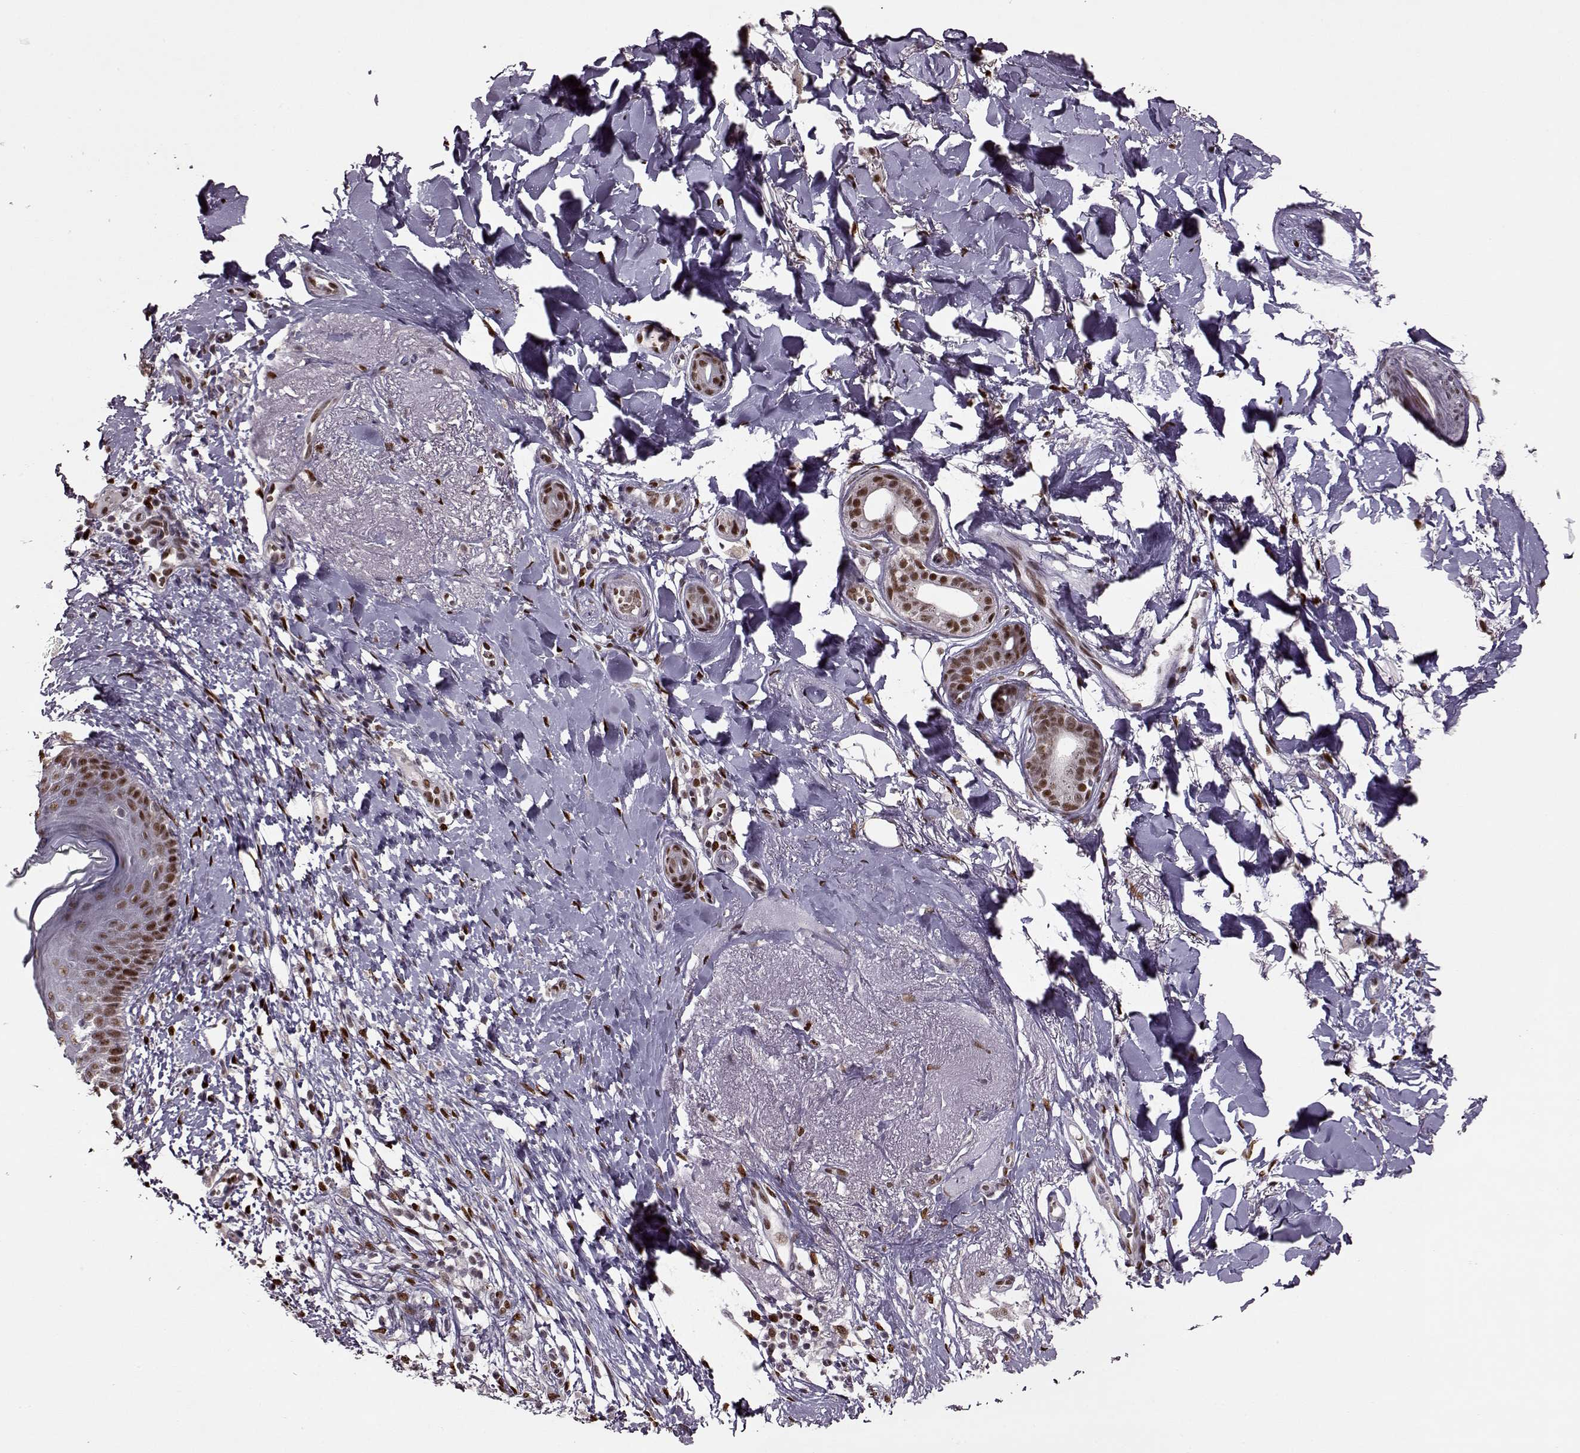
{"staining": {"intensity": "moderate", "quantity": ">75%", "location": "nuclear"}, "tissue": "skin cancer", "cell_type": "Tumor cells", "image_type": "cancer", "snomed": [{"axis": "morphology", "description": "Normal tissue, NOS"}, {"axis": "morphology", "description": "Basal cell carcinoma"}, {"axis": "topography", "description": "Skin"}], "caption": "The photomicrograph reveals a brown stain indicating the presence of a protein in the nuclear of tumor cells in skin basal cell carcinoma. The staining was performed using DAB to visualize the protein expression in brown, while the nuclei were stained in blue with hematoxylin (Magnification: 20x).", "gene": "FTO", "patient": {"sex": "male", "age": 84}}